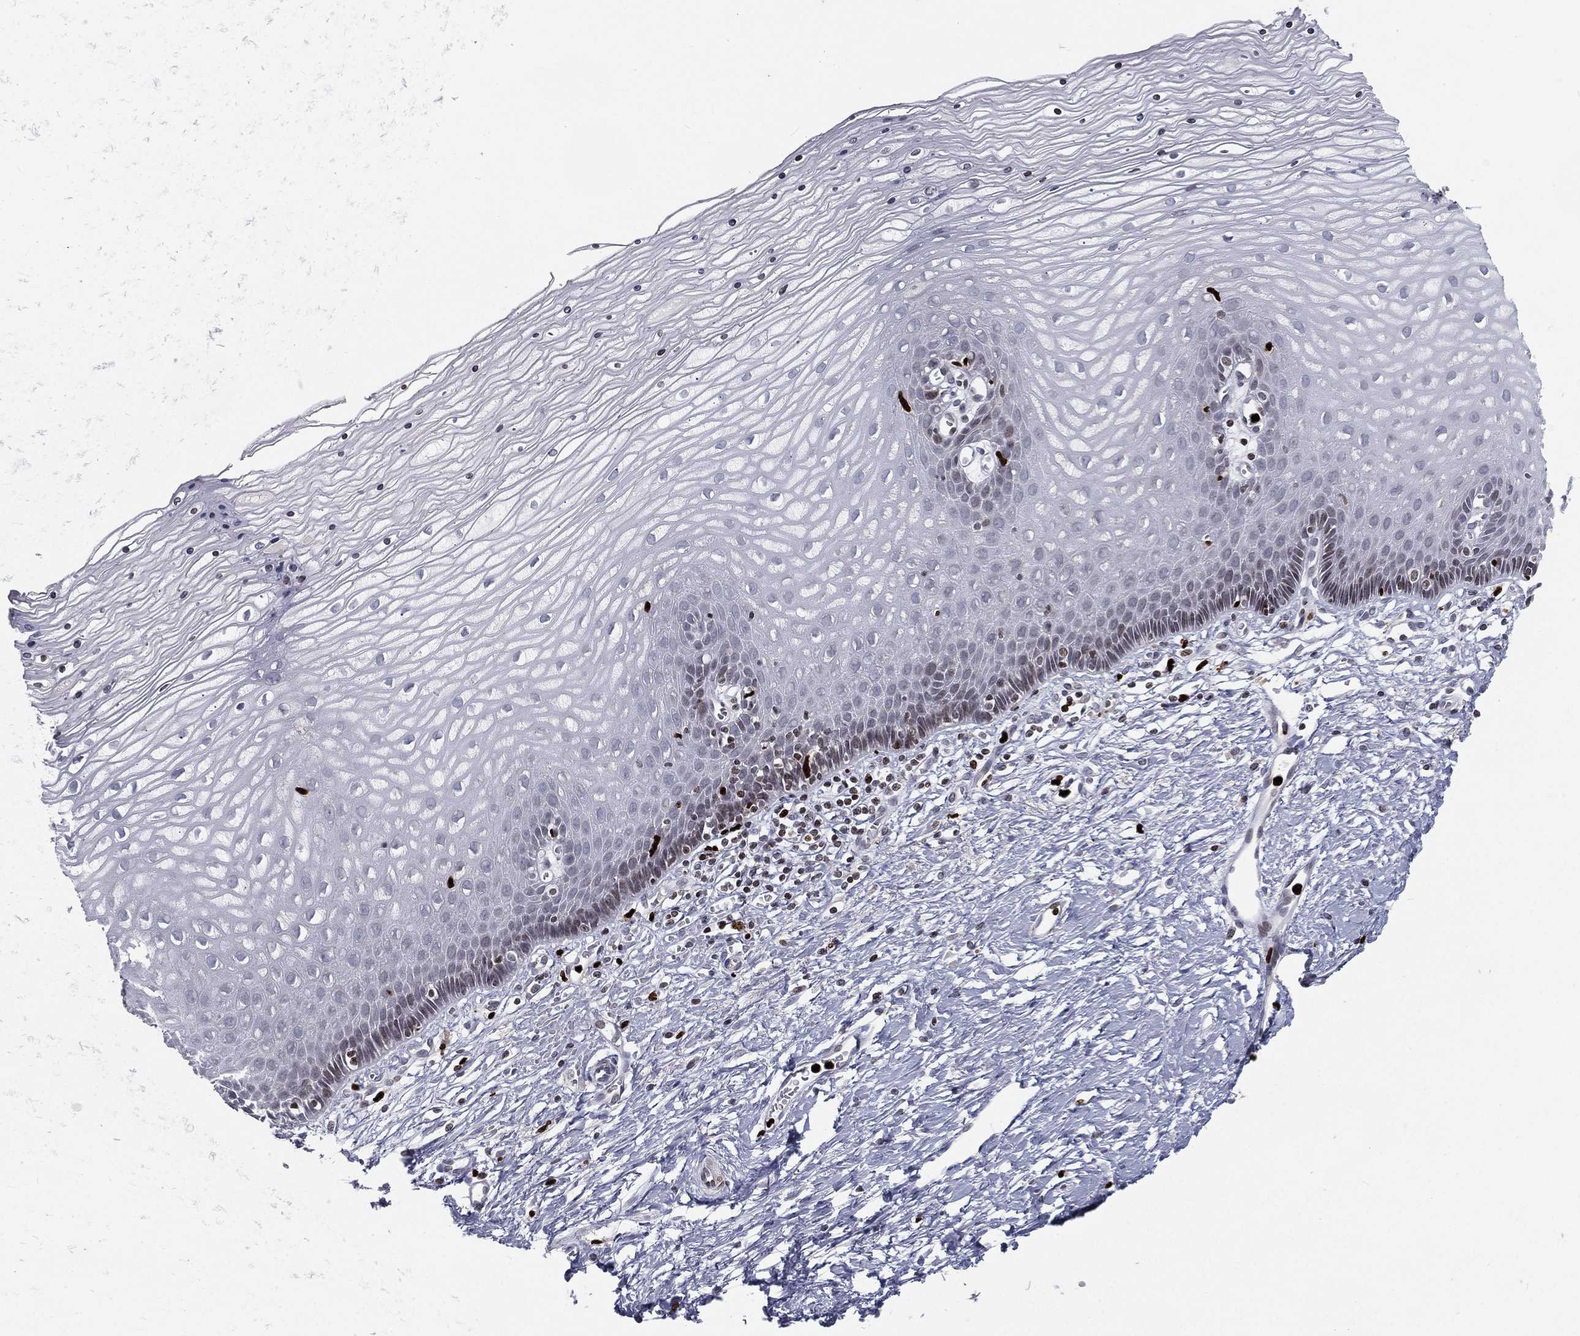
{"staining": {"intensity": "negative", "quantity": "none", "location": "none"}, "tissue": "cervix", "cell_type": "Glandular cells", "image_type": "normal", "snomed": [{"axis": "morphology", "description": "Normal tissue, NOS"}, {"axis": "topography", "description": "Cervix"}], "caption": "Glandular cells show no significant protein expression in benign cervix.", "gene": "MNDA", "patient": {"sex": "female", "age": 35}}